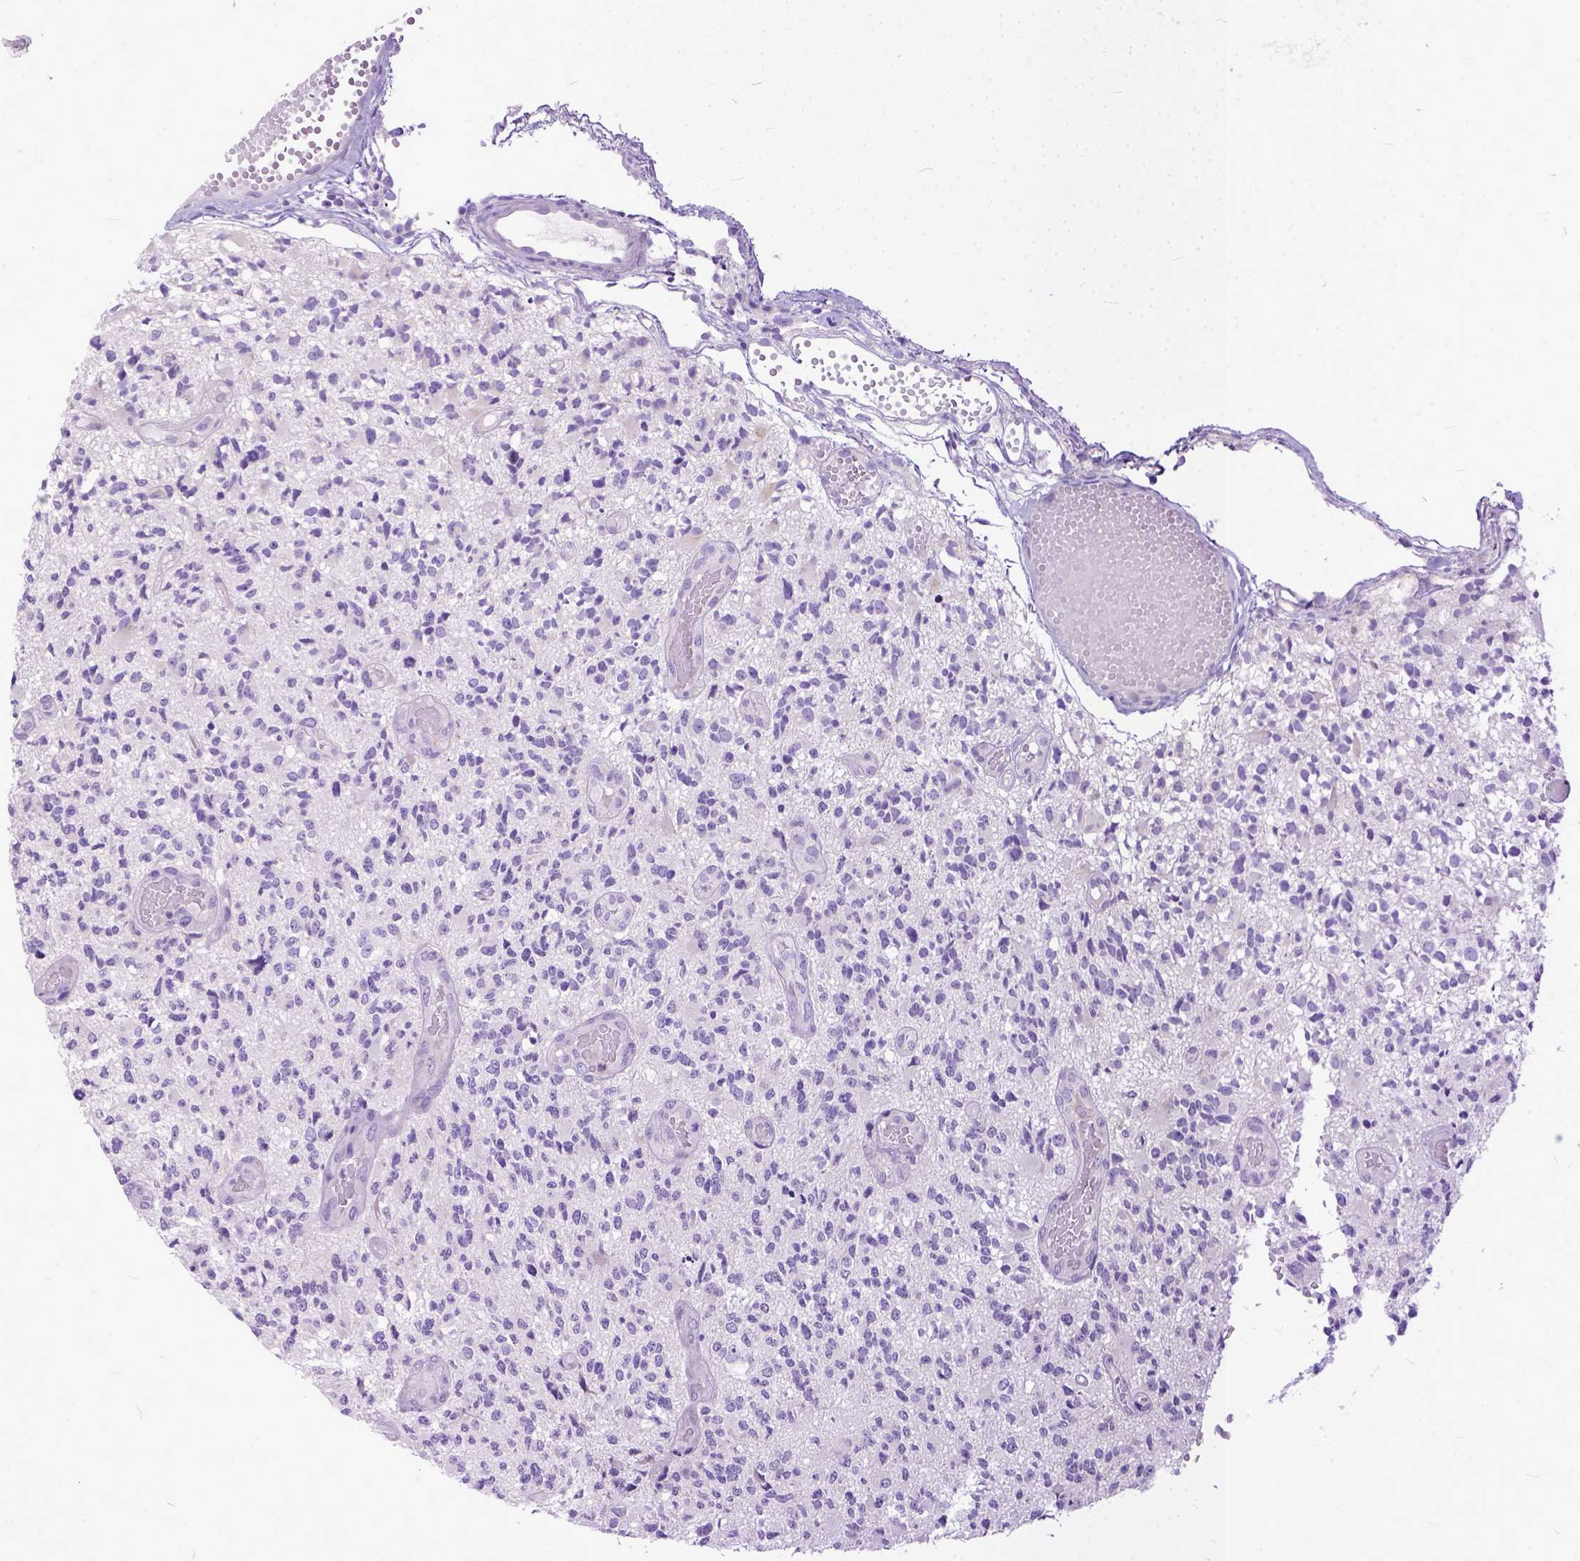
{"staining": {"intensity": "negative", "quantity": "none", "location": "none"}, "tissue": "glioma", "cell_type": "Tumor cells", "image_type": "cancer", "snomed": [{"axis": "morphology", "description": "Glioma, malignant, High grade"}, {"axis": "topography", "description": "Brain"}], "caption": "DAB (3,3'-diaminobenzidine) immunohistochemical staining of malignant glioma (high-grade) demonstrates no significant expression in tumor cells.", "gene": "PPL", "patient": {"sex": "female", "age": 63}}